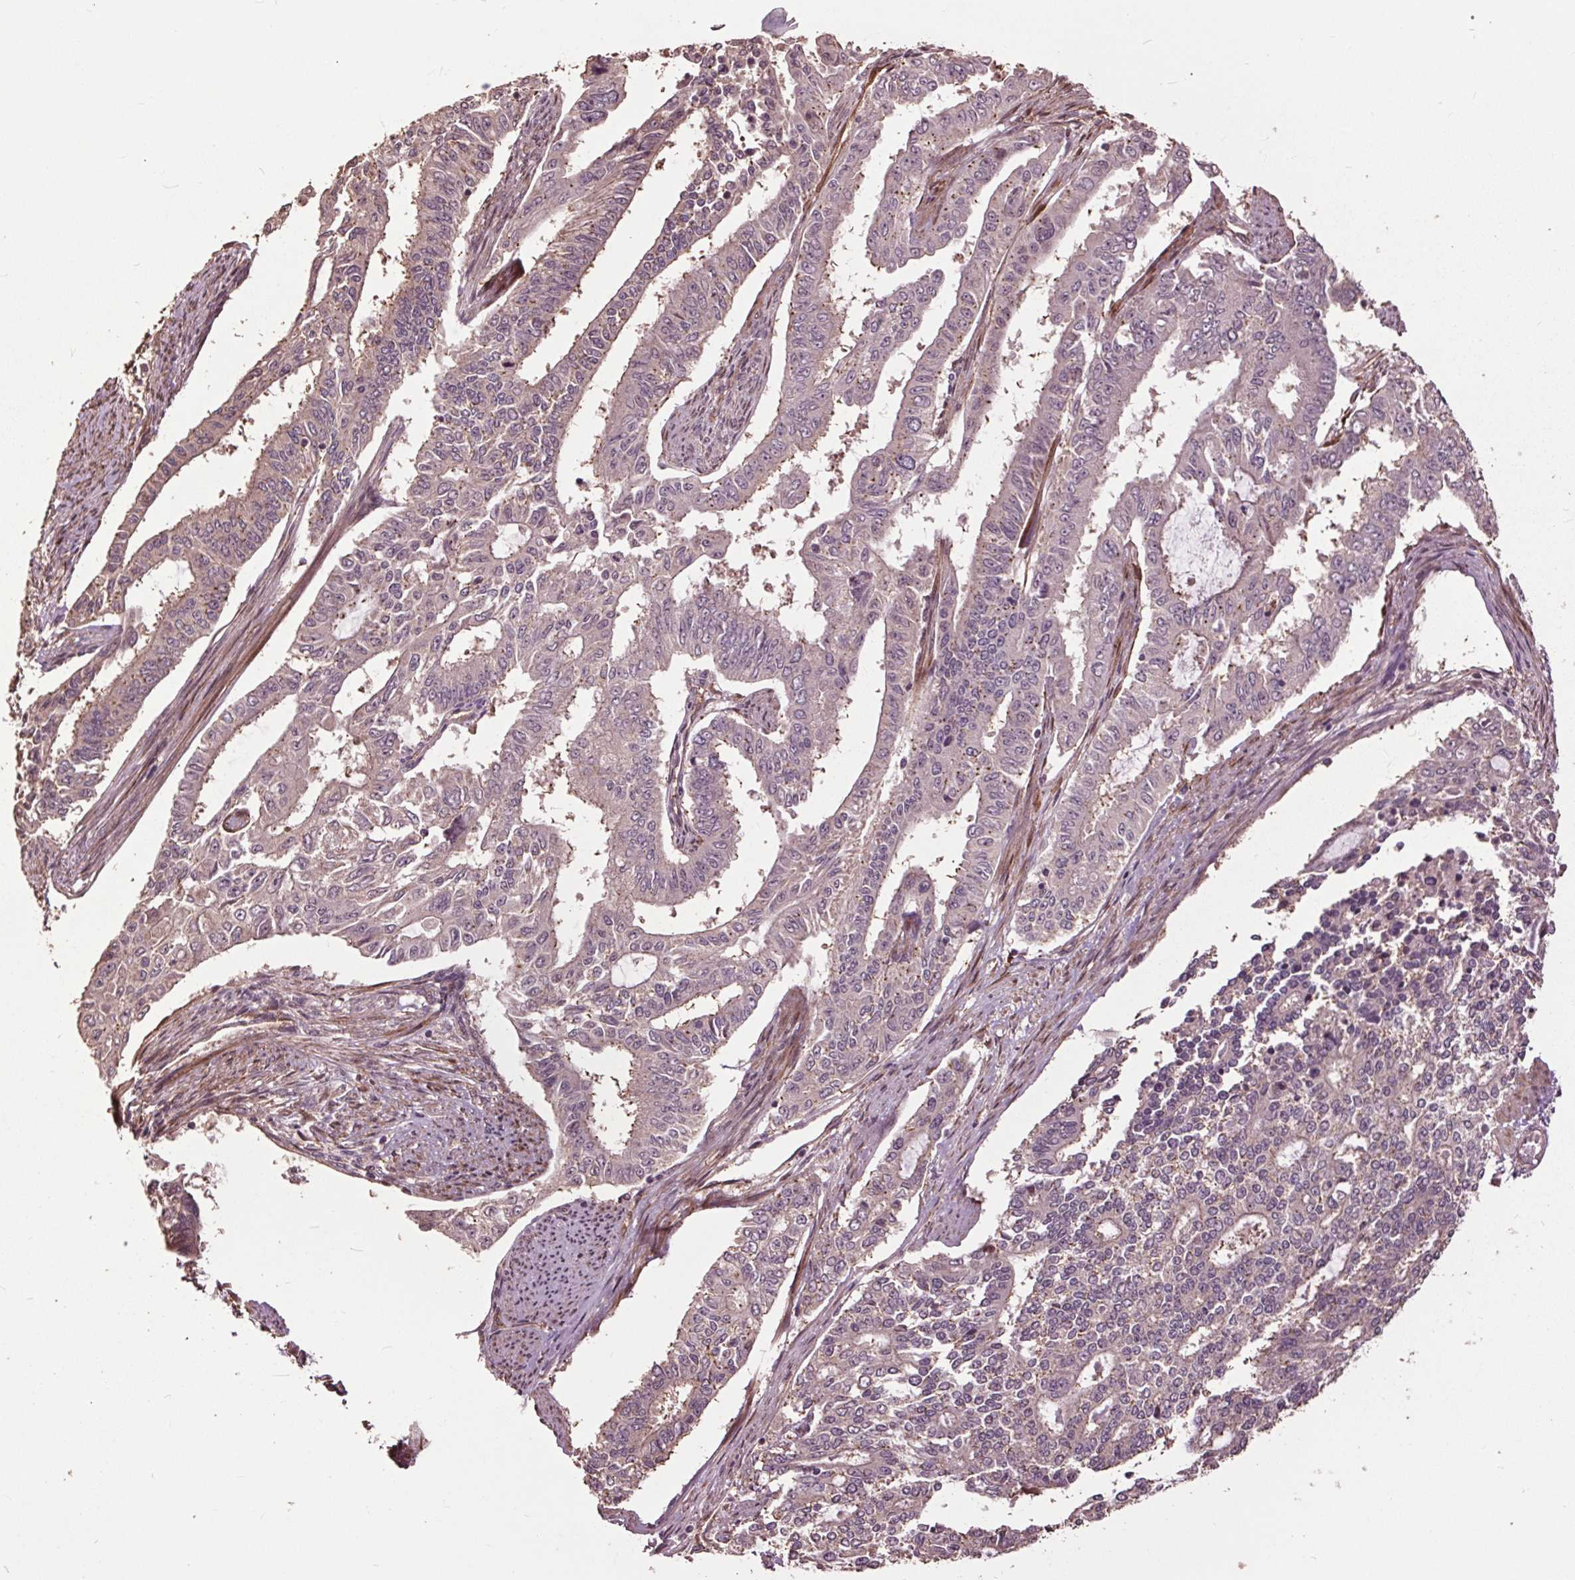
{"staining": {"intensity": "negative", "quantity": "none", "location": "none"}, "tissue": "endometrial cancer", "cell_type": "Tumor cells", "image_type": "cancer", "snomed": [{"axis": "morphology", "description": "Adenocarcinoma, NOS"}, {"axis": "topography", "description": "Uterus"}], "caption": "The histopathology image demonstrates no significant expression in tumor cells of adenocarcinoma (endometrial).", "gene": "CEP95", "patient": {"sex": "female", "age": 59}}